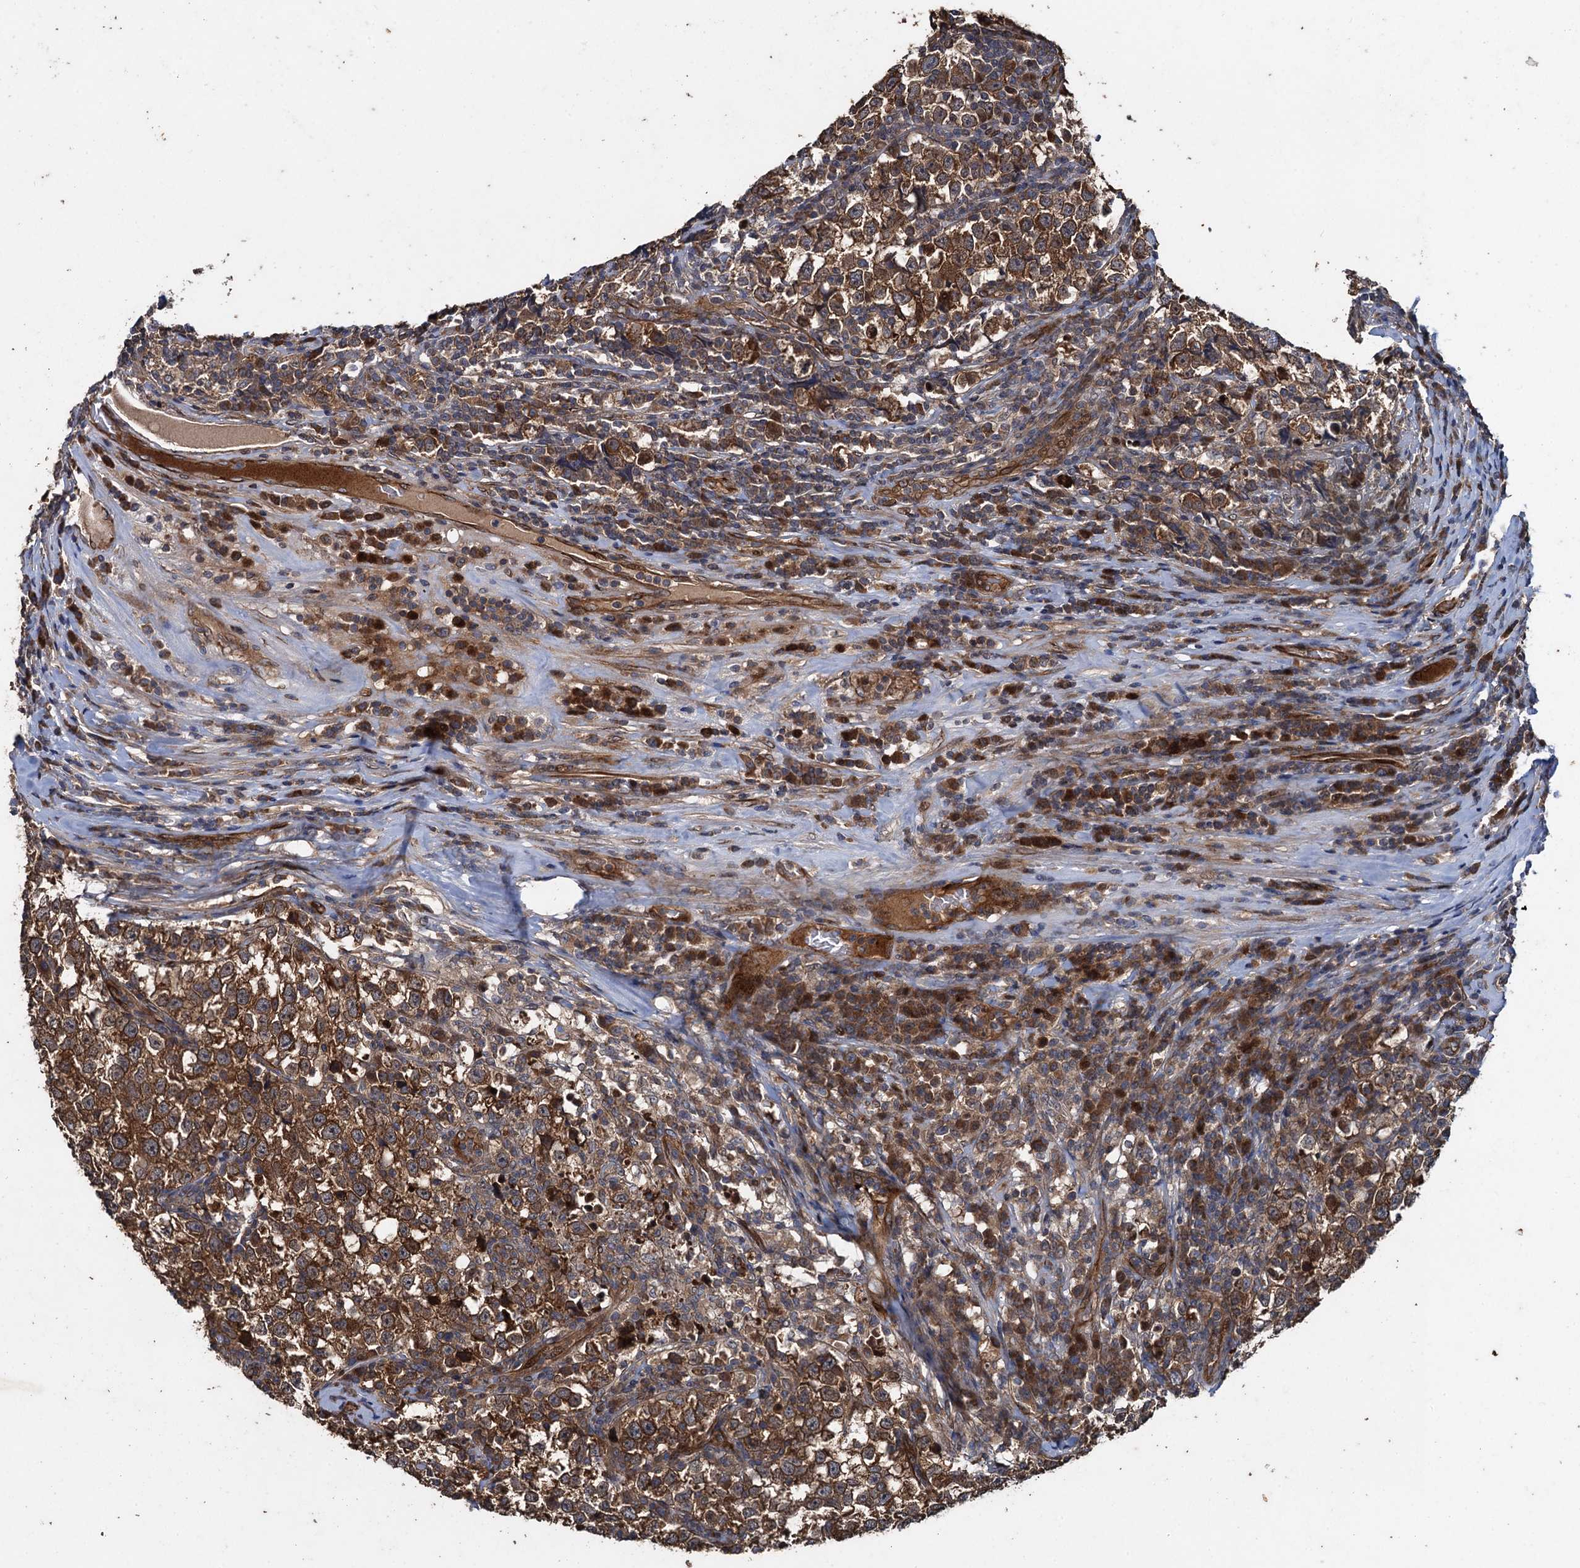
{"staining": {"intensity": "strong", "quantity": ">75%", "location": "cytoplasmic/membranous"}, "tissue": "testis cancer", "cell_type": "Tumor cells", "image_type": "cancer", "snomed": [{"axis": "morphology", "description": "Normal tissue, NOS"}, {"axis": "morphology", "description": "Seminoma, NOS"}, {"axis": "topography", "description": "Testis"}], "caption": "The histopathology image demonstrates a brown stain indicating the presence of a protein in the cytoplasmic/membranous of tumor cells in testis seminoma. (DAB (3,3'-diaminobenzidine) IHC, brown staining for protein, blue staining for nuclei).", "gene": "RHOBTB1", "patient": {"sex": "male", "age": 43}}